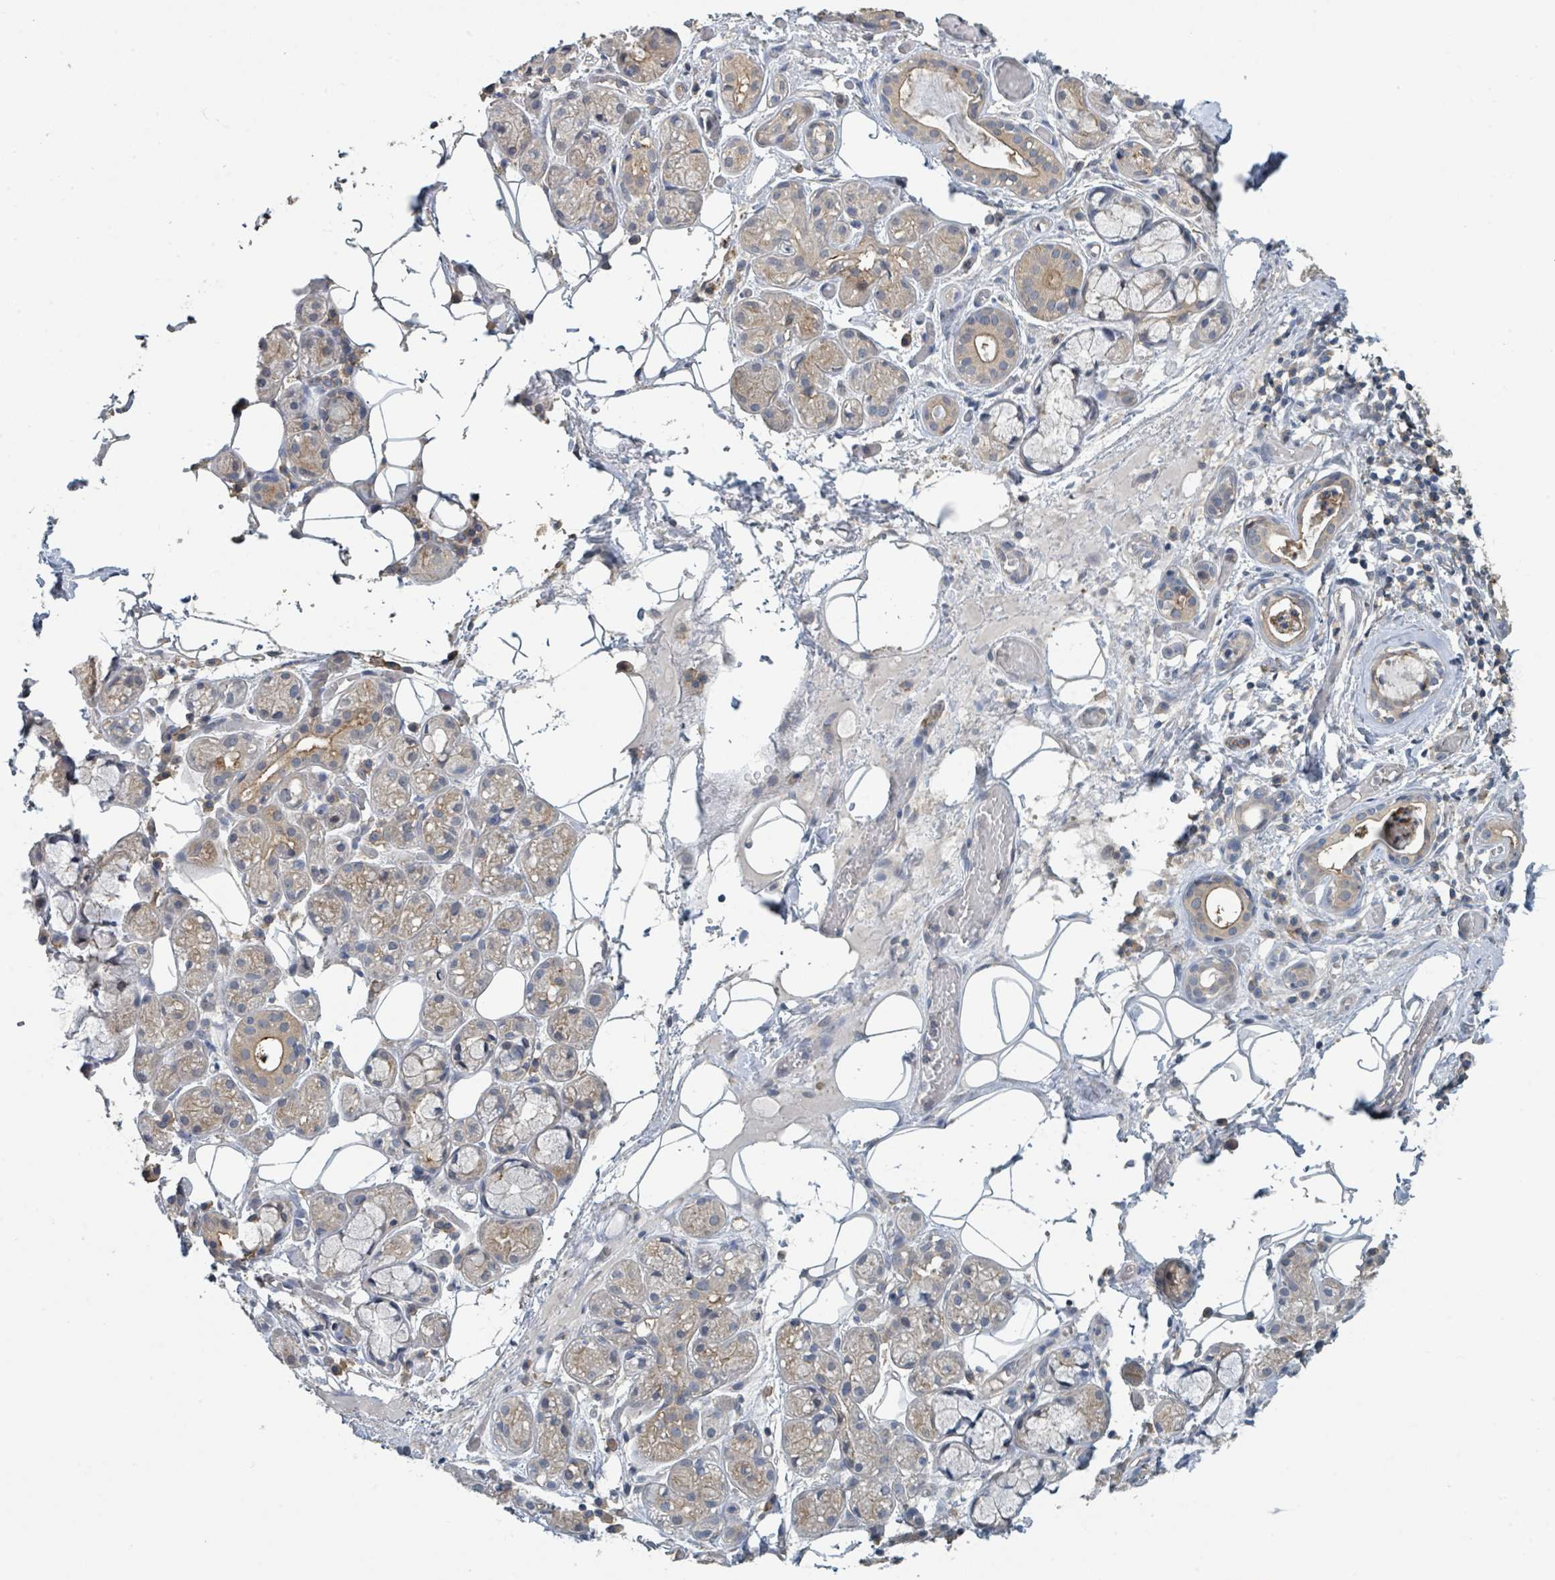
{"staining": {"intensity": "moderate", "quantity": "25%-75%", "location": "cytoplasmic/membranous"}, "tissue": "salivary gland", "cell_type": "Glandular cells", "image_type": "normal", "snomed": [{"axis": "morphology", "description": "Normal tissue, NOS"}, {"axis": "topography", "description": "Salivary gland"}], "caption": "Salivary gland stained with a brown dye exhibits moderate cytoplasmic/membranous positive positivity in approximately 25%-75% of glandular cells.", "gene": "LRRC42", "patient": {"sex": "male", "age": 82}}